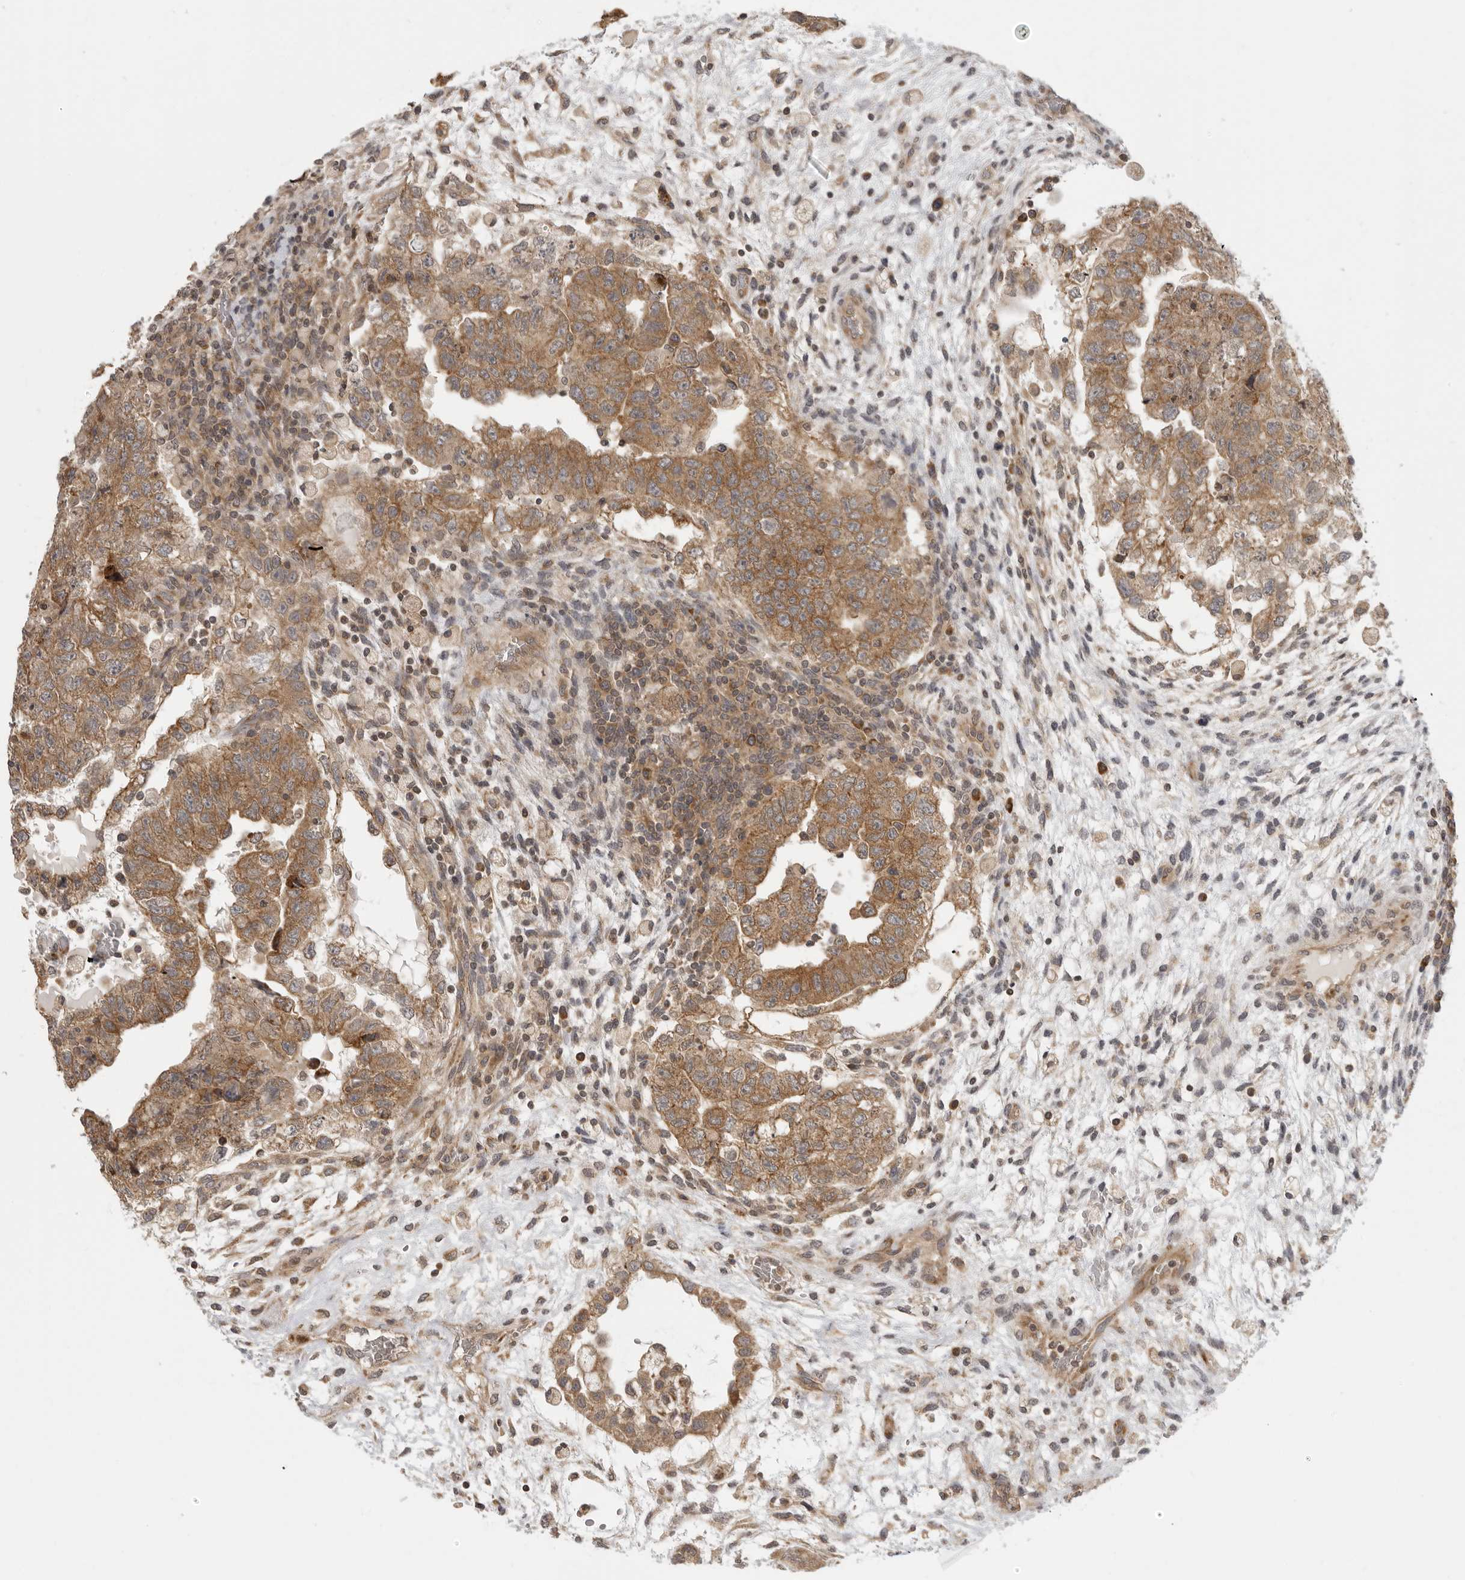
{"staining": {"intensity": "moderate", "quantity": ">75%", "location": "cytoplasmic/membranous"}, "tissue": "testis cancer", "cell_type": "Tumor cells", "image_type": "cancer", "snomed": [{"axis": "morphology", "description": "Carcinoma, Embryonal, NOS"}, {"axis": "topography", "description": "Testis"}], "caption": "Immunohistochemistry (IHC) image of neoplastic tissue: testis cancer stained using immunohistochemistry (IHC) shows medium levels of moderate protein expression localized specifically in the cytoplasmic/membranous of tumor cells, appearing as a cytoplasmic/membranous brown color.", "gene": "PRRC2A", "patient": {"sex": "male", "age": 36}}